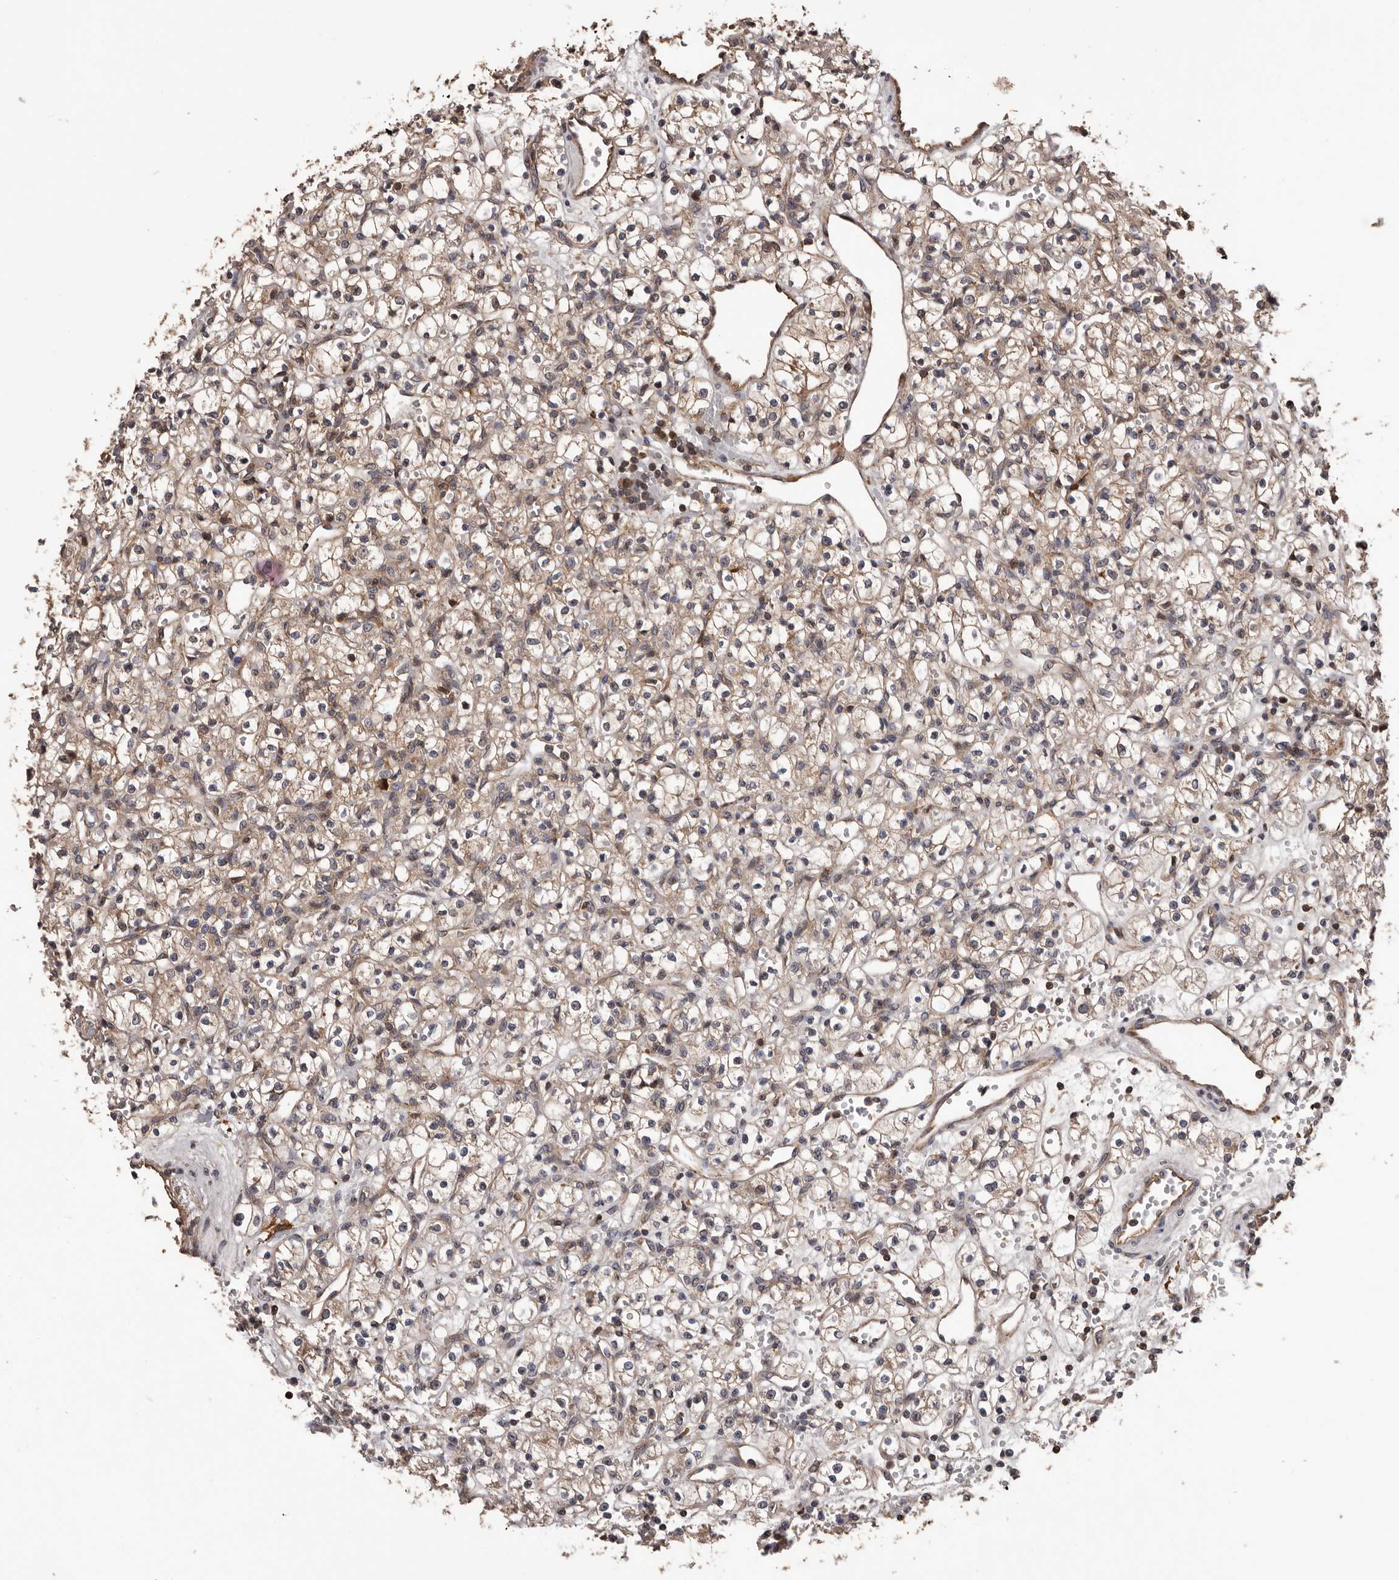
{"staining": {"intensity": "weak", "quantity": ">75%", "location": "cytoplasmic/membranous"}, "tissue": "renal cancer", "cell_type": "Tumor cells", "image_type": "cancer", "snomed": [{"axis": "morphology", "description": "Adenocarcinoma, NOS"}, {"axis": "topography", "description": "Kidney"}], "caption": "This is an image of immunohistochemistry (IHC) staining of renal cancer (adenocarcinoma), which shows weak expression in the cytoplasmic/membranous of tumor cells.", "gene": "ADAMTS2", "patient": {"sex": "female", "age": 59}}